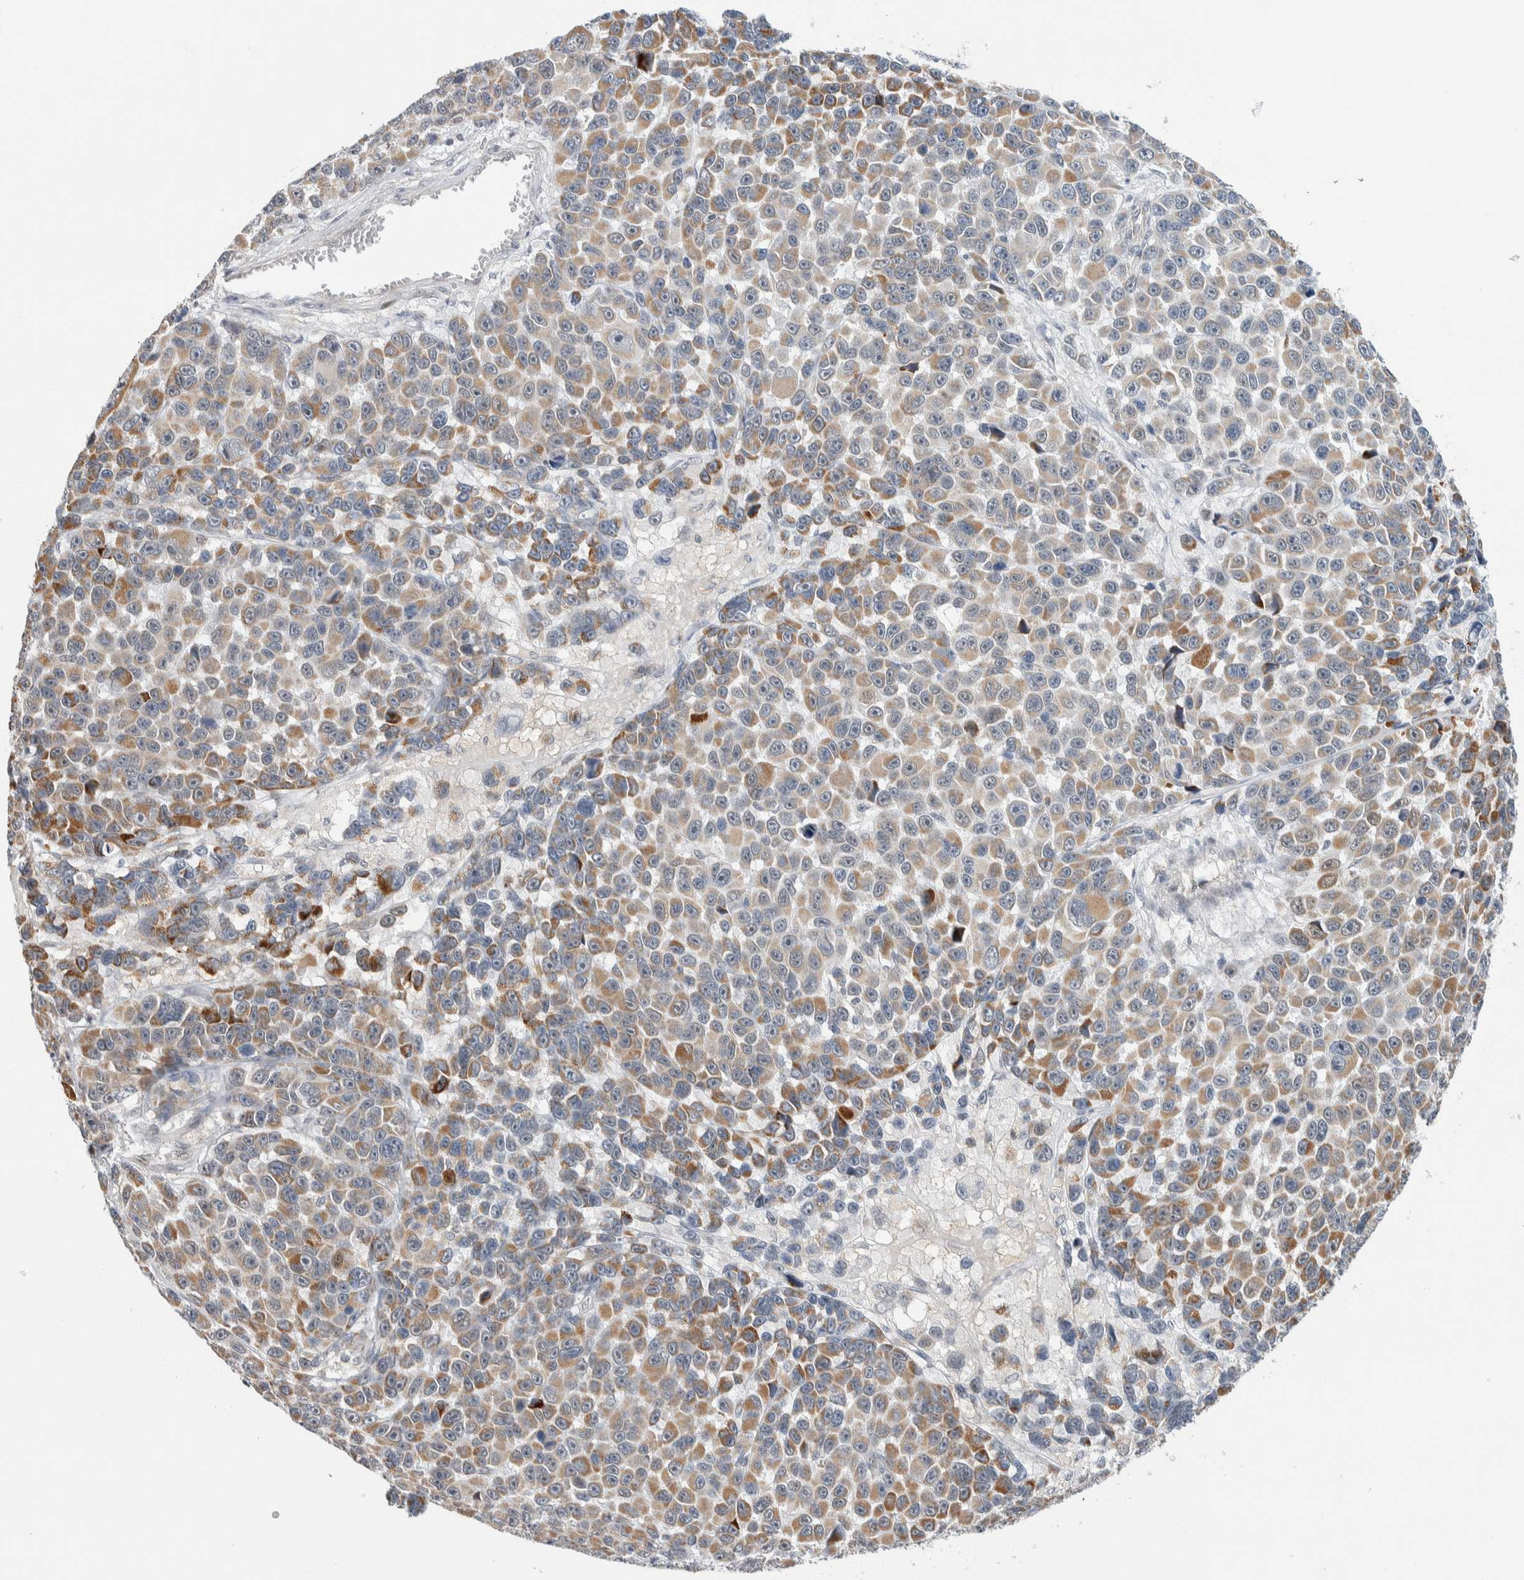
{"staining": {"intensity": "moderate", "quantity": ">75%", "location": "cytoplasmic/membranous"}, "tissue": "melanoma", "cell_type": "Tumor cells", "image_type": "cancer", "snomed": [{"axis": "morphology", "description": "Malignant melanoma, NOS"}, {"axis": "topography", "description": "Skin"}], "caption": "Tumor cells show medium levels of moderate cytoplasmic/membranous expression in about >75% of cells in human malignant melanoma.", "gene": "SHPK", "patient": {"sex": "male", "age": 53}}